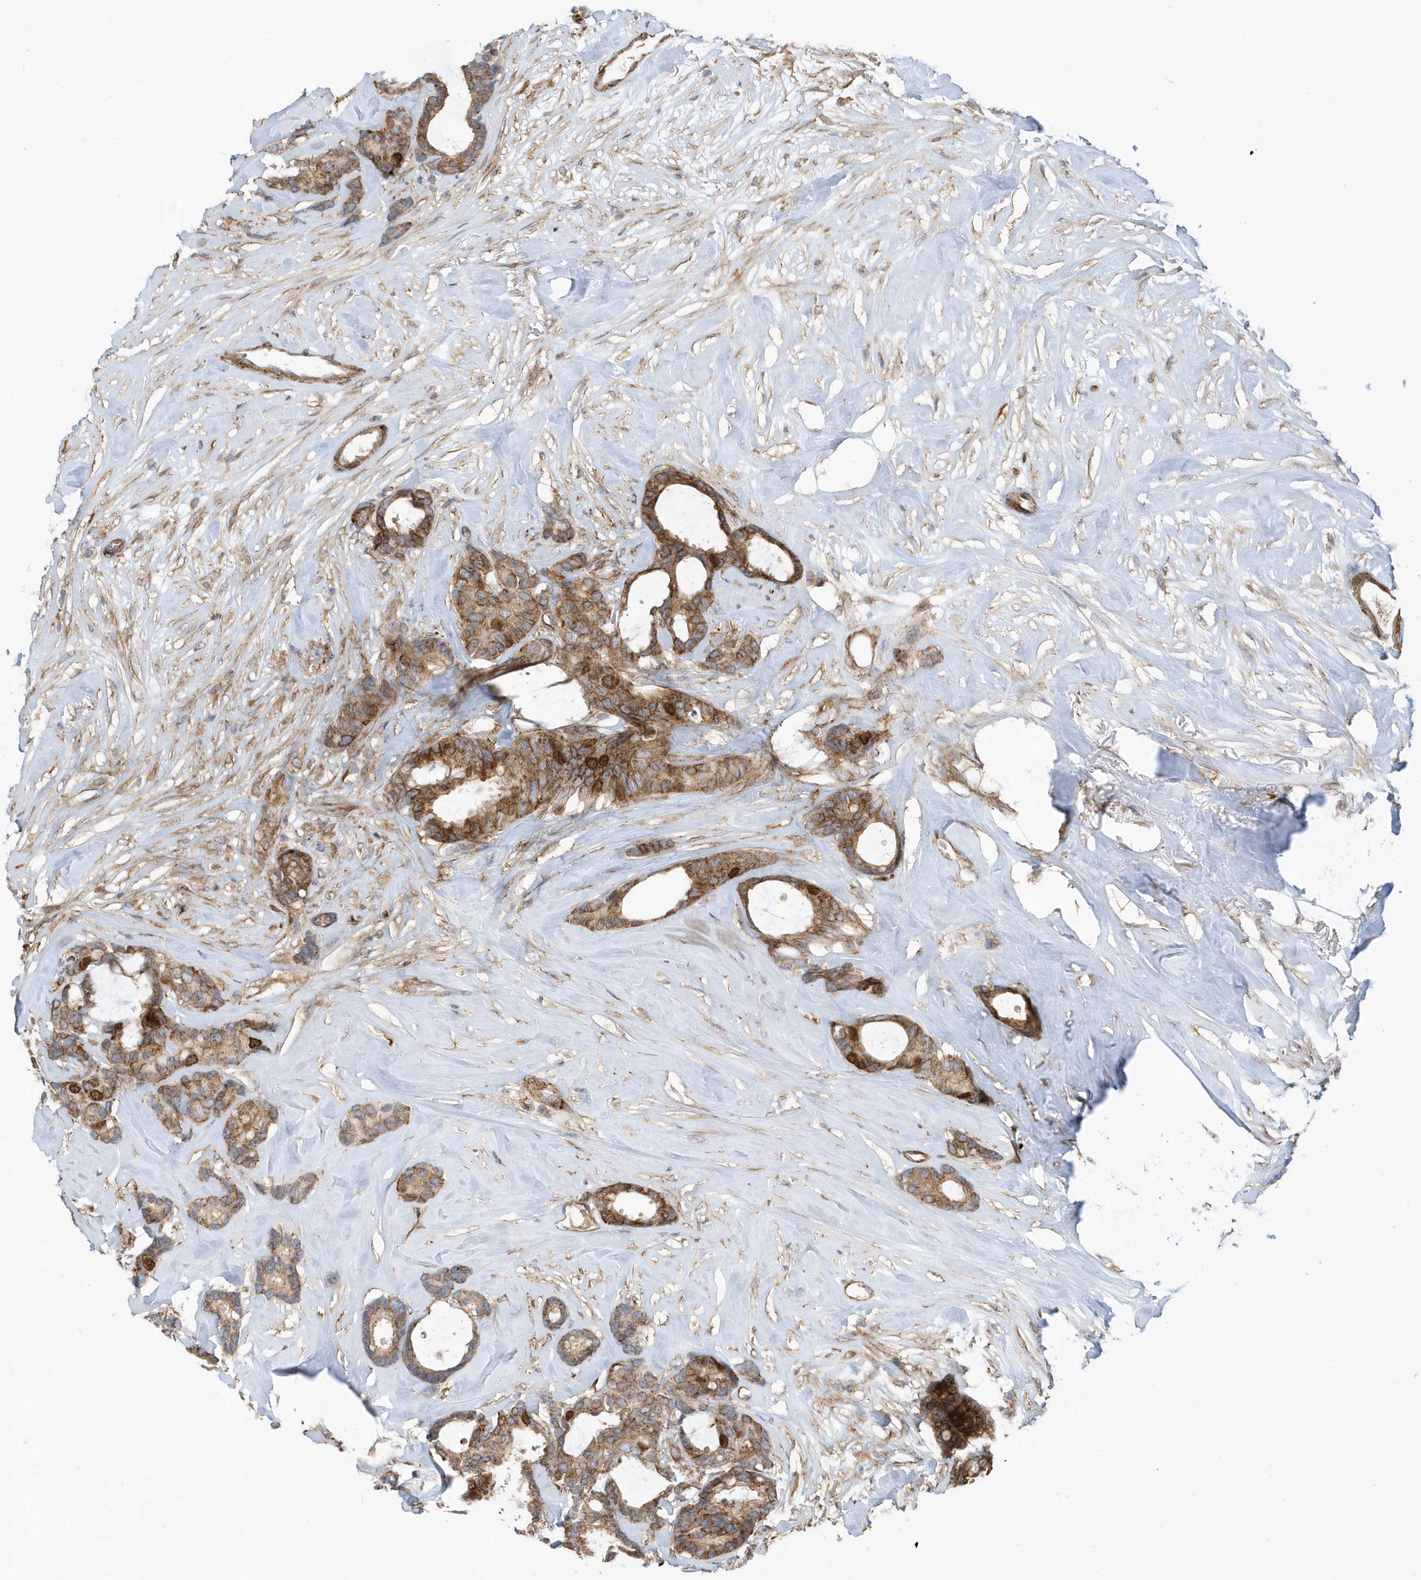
{"staining": {"intensity": "moderate", "quantity": ">75%", "location": "cytoplasmic/membranous,nuclear"}, "tissue": "breast cancer", "cell_type": "Tumor cells", "image_type": "cancer", "snomed": [{"axis": "morphology", "description": "Duct carcinoma"}, {"axis": "topography", "description": "Breast"}], "caption": "Breast intraductal carcinoma was stained to show a protein in brown. There is medium levels of moderate cytoplasmic/membranous and nuclear expression in approximately >75% of tumor cells. (DAB IHC, brown staining for protein, blue staining for nuclei).", "gene": "HRH4", "patient": {"sex": "female", "age": 87}}